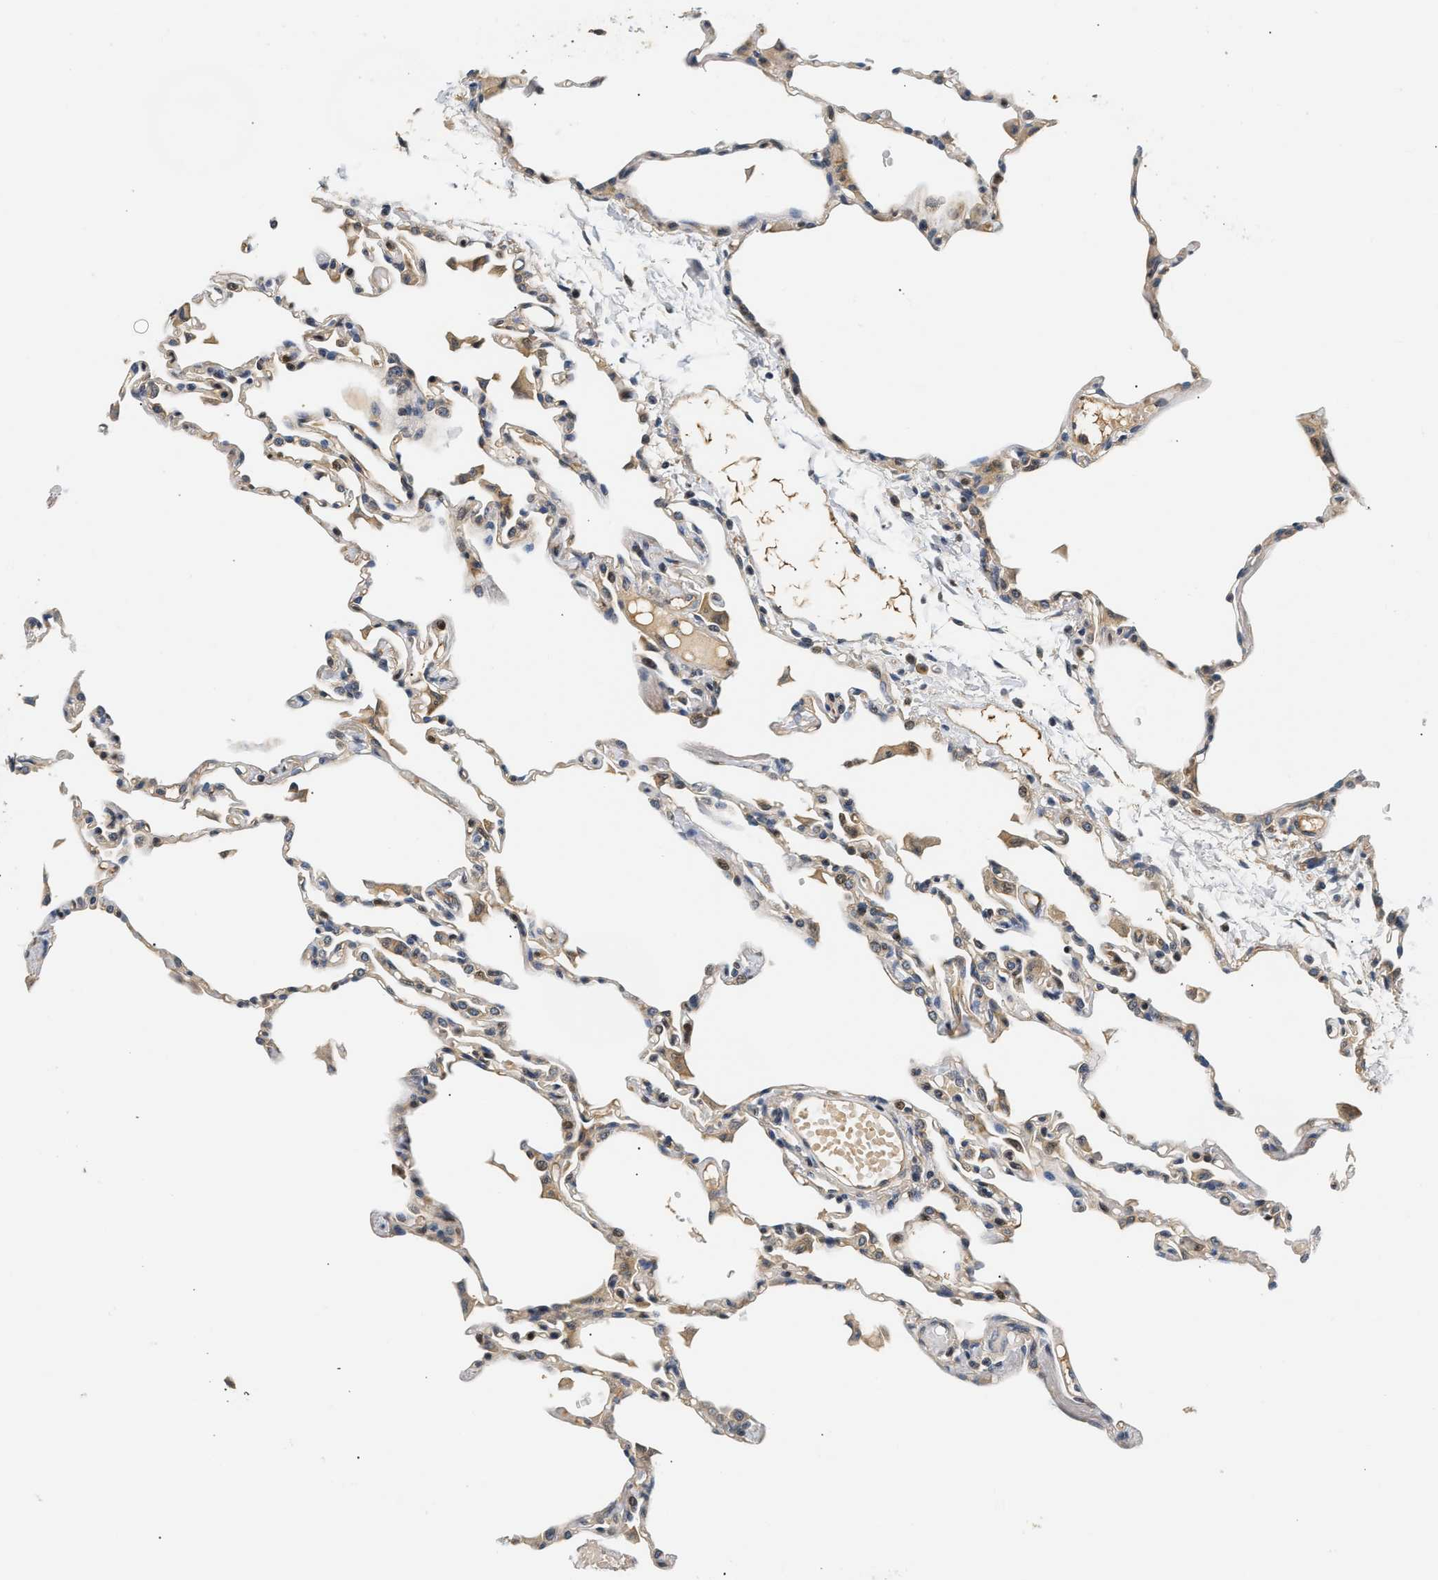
{"staining": {"intensity": "moderate", "quantity": ">75%", "location": "cytoplasmic/membranous"}, "tissue": "lung", "cell_type": "Alveolar cells", "image_type": "normal", "snomed": [{"axis": "morphology", "description": "Normal tissue, NOS"}, {"axis": "topography", "description": "Lung"}], "caption": "A high-resolution image shows immunohistochemistry (IHC) staining of normal lung, which exhibits moderate cytoplasmic/membranous staining in about >75% of alveolar cells. (IHC, brightfield microscopy, high magnification).", "gene": "TNIP2", "patient": {"sex": "female", "age": 49}}